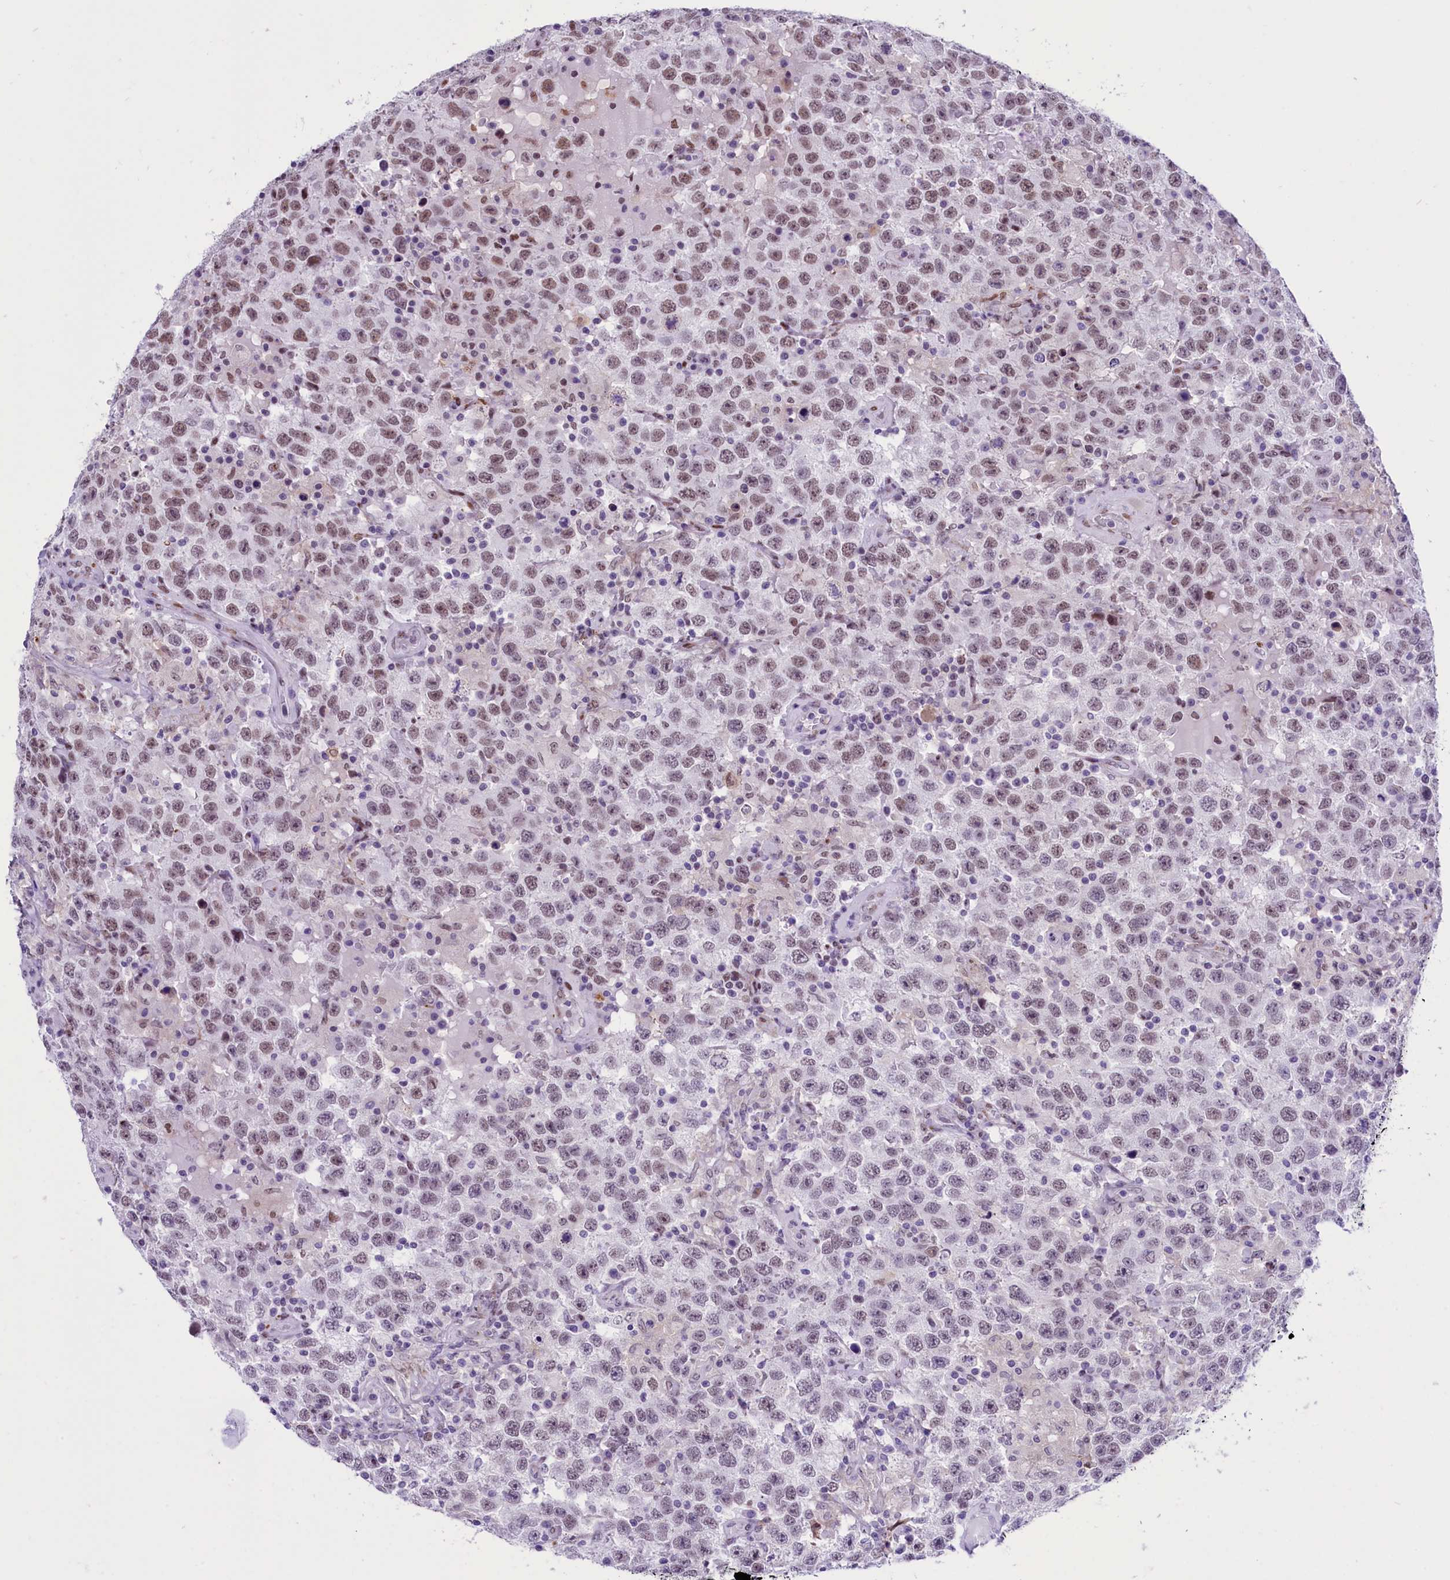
{"staining": {"intensity": "weak", "quantity": "25%-75%", "location": "nuclear"}, "tissue": "testis cancer", "cell_type": "Tumor cells", "image_type": "cancer", "snomed": [{"axis": "morphology", "description": "Seminoma, NOS"}, {"axis": "topography", "description": "Testis"}], "caption": "Protein staining of testis cancer (seminoma) tissue displays weak nuclear positivity in approximately 25%-75% of tumor cells.", "gene": "RPS6KB1", "patient": {"sex": "male", "age": 41}}